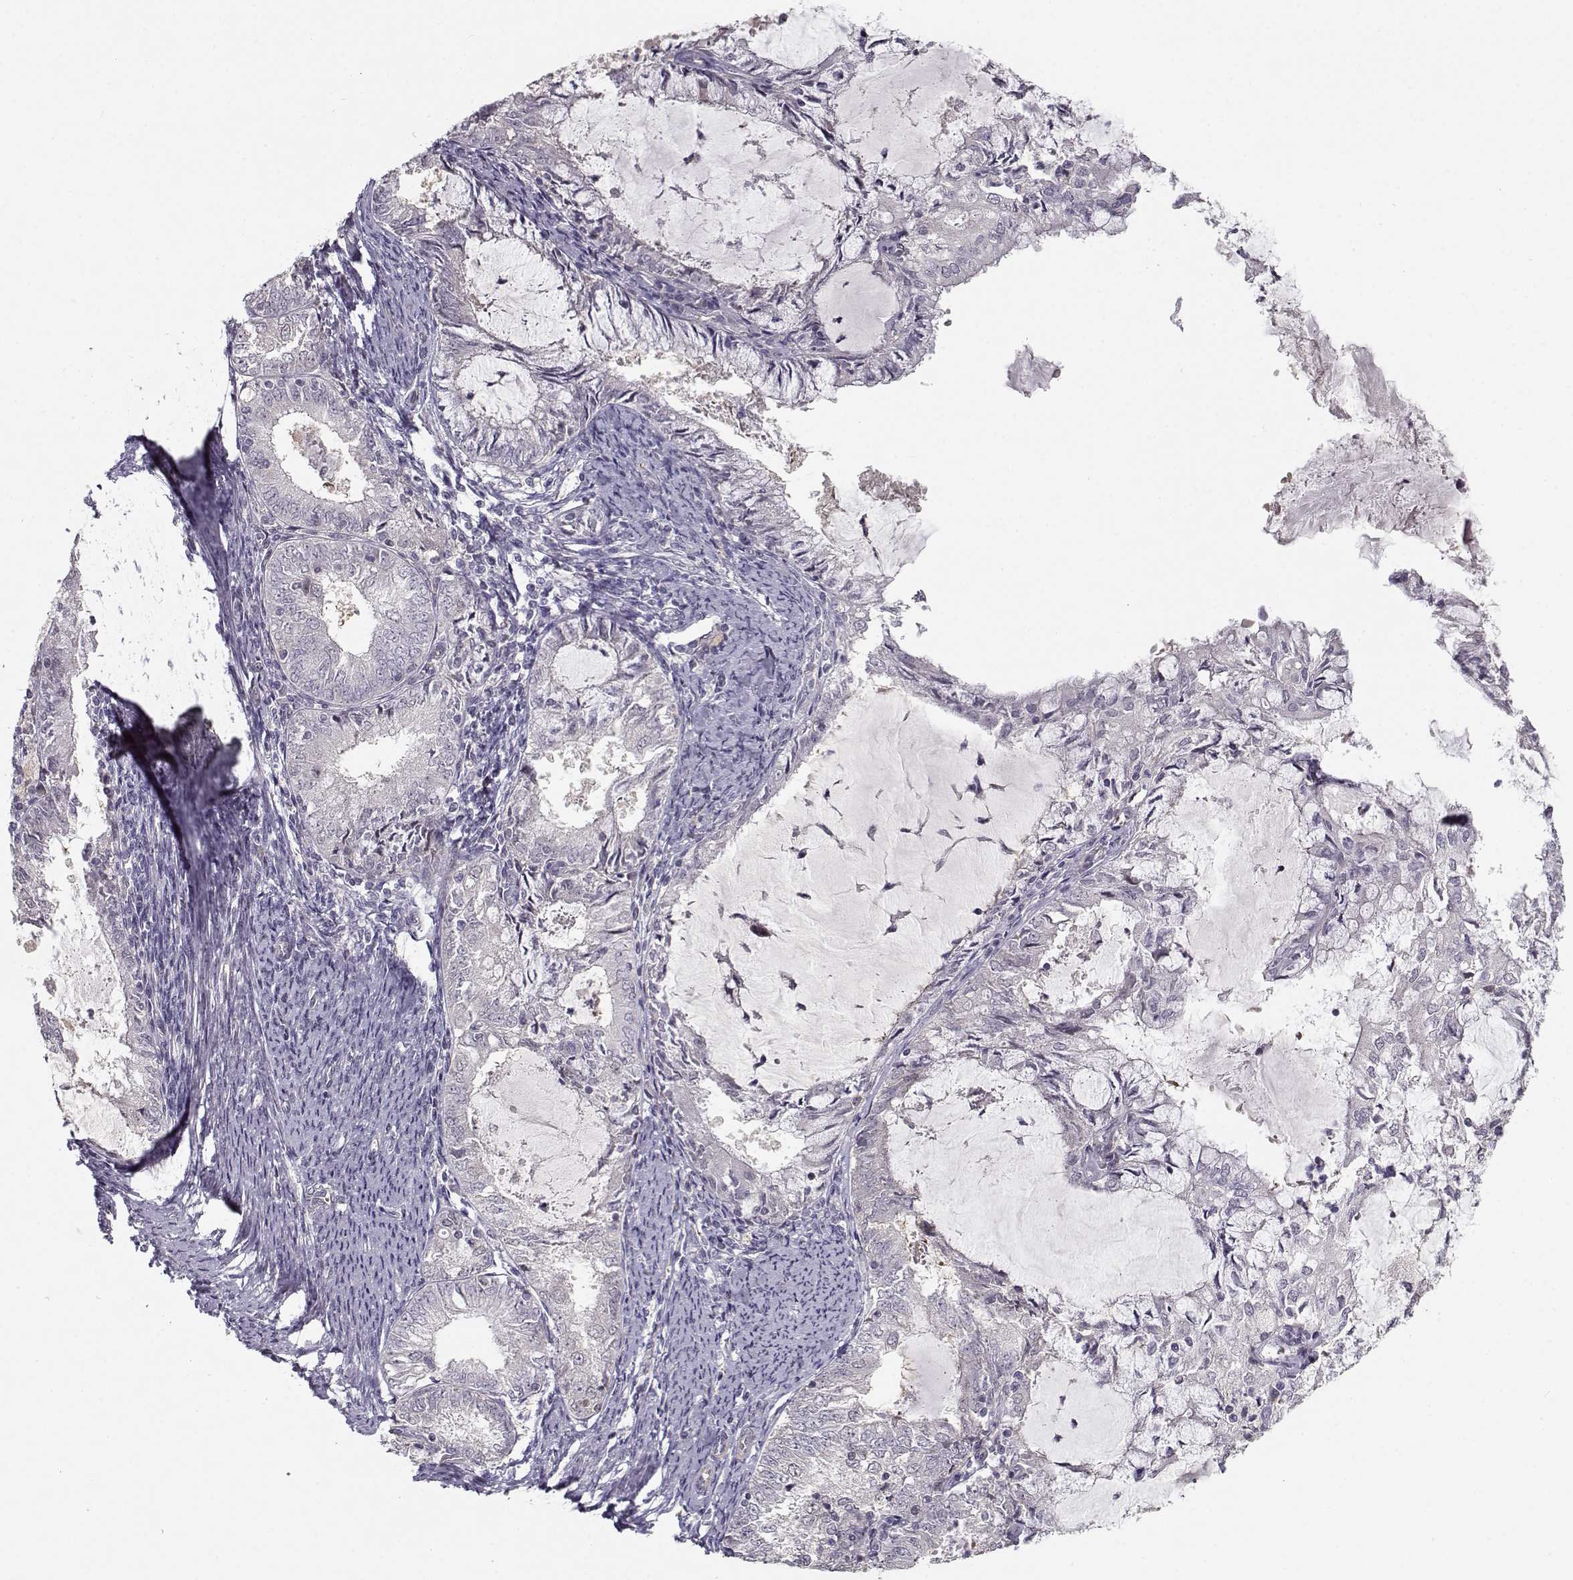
{"staining": {"intensity": "negative", "quantity": "none", "location": "none"}, "tissue": "endometrial cancer", "cell_type": "Tumor cells", "image_type": "cancer", "snomed": [{"axis": "morphology", "description": "Adenocarcinoma, NOS"}, {"axis": "topography", "description": "Endometrium"}], "caption": "The micrograph demonstrates no staining of tumor cells in endometrial cancer.", "gene": "RGS9BP", "patient": {"sex": "female", "age": 57}}